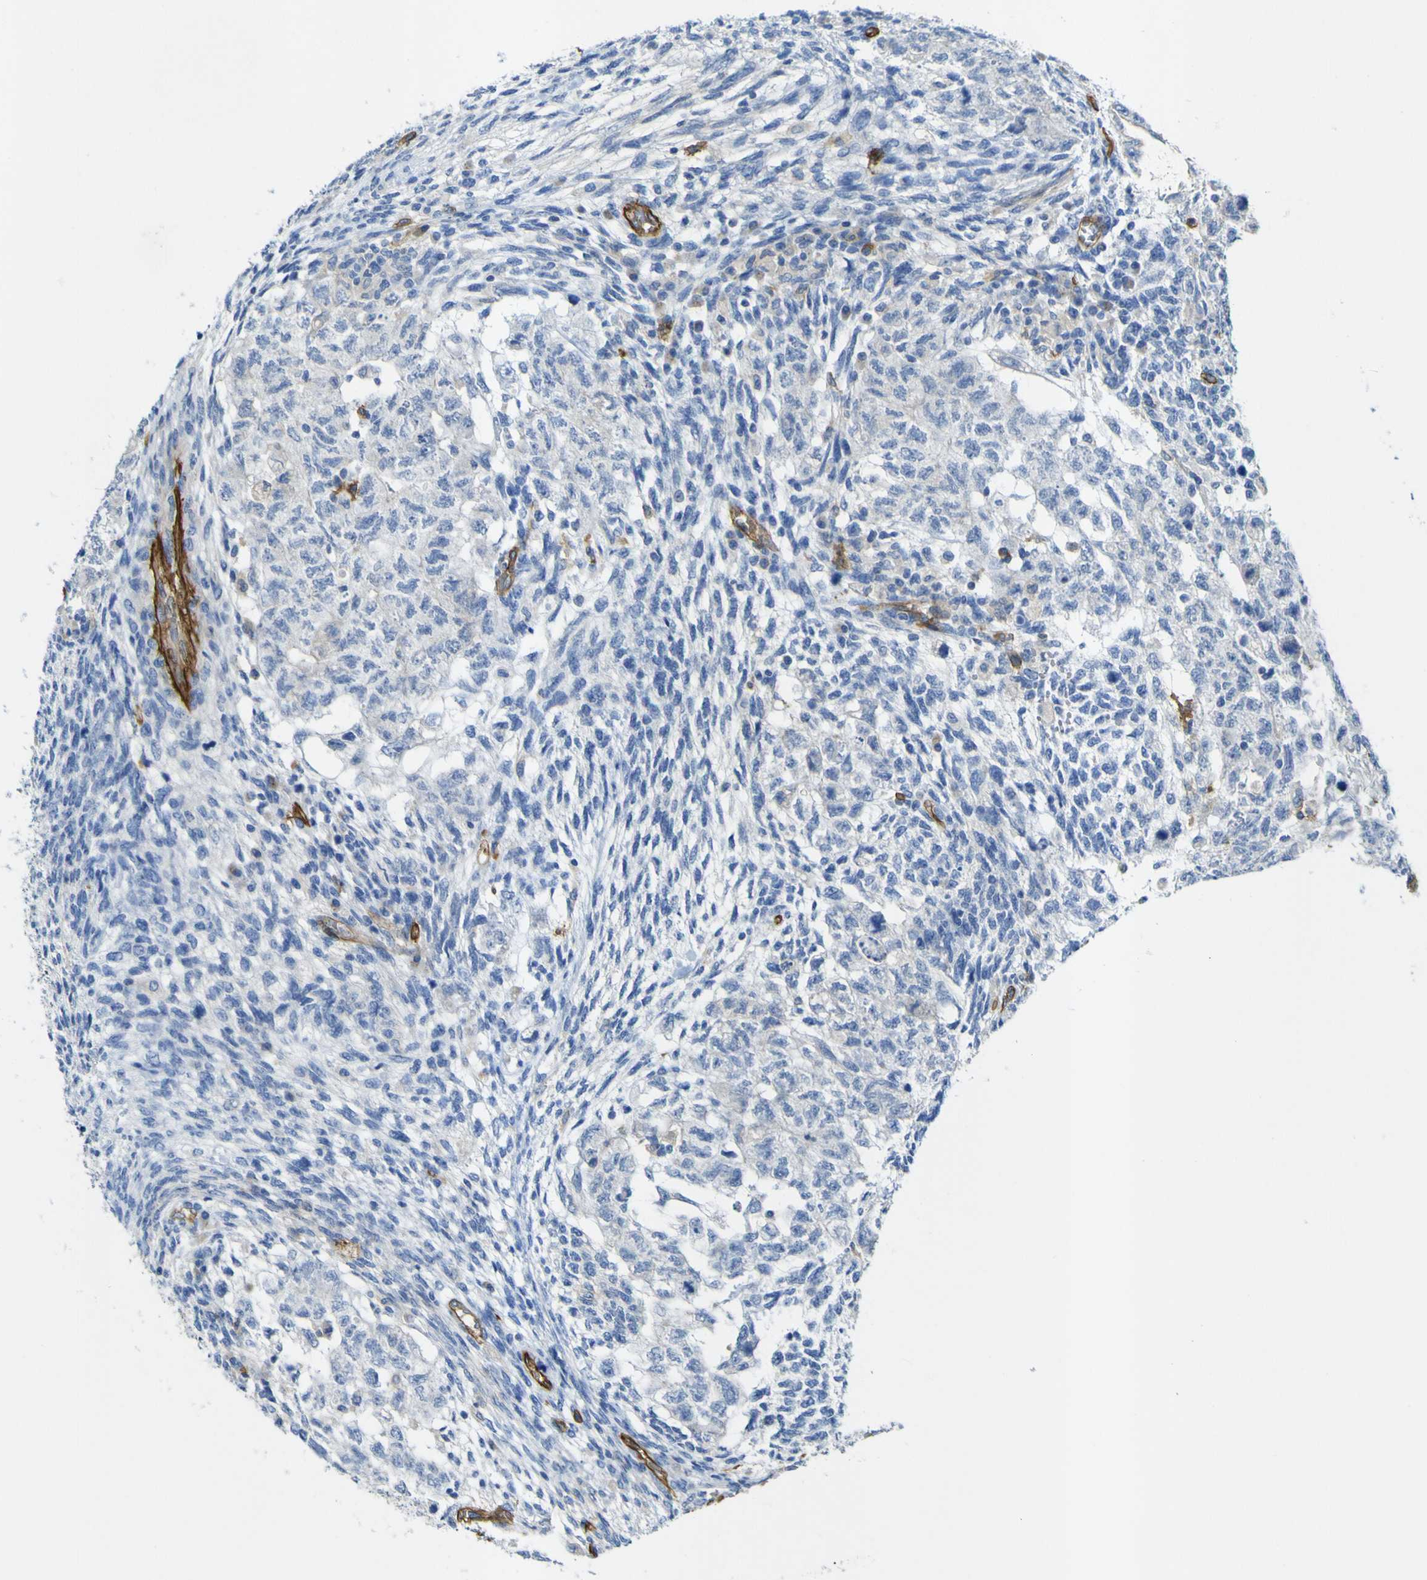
{"staining": {"intensity": "negative", "quantity": "none", "location": "none"}, "tissue": "testis cancer", "cell_type": "Tumor cells", "image_type": "cancer", "snomed": [{"axis": "morphology", "description": "Normal tissue, NOS"}, {"axis": "morphology", "description": "Carcinoma, Embryonal, NOS"}, {"axis": "topography", "description": "Testis"}], "caption": "High power microscopy micrograph of an immunohistochemistry image of embryonal carcinoma (testis), revealing no significant positivity in tumor cells.", "gene": "CD93", "patient": {"sex": "male", "age": 36}}